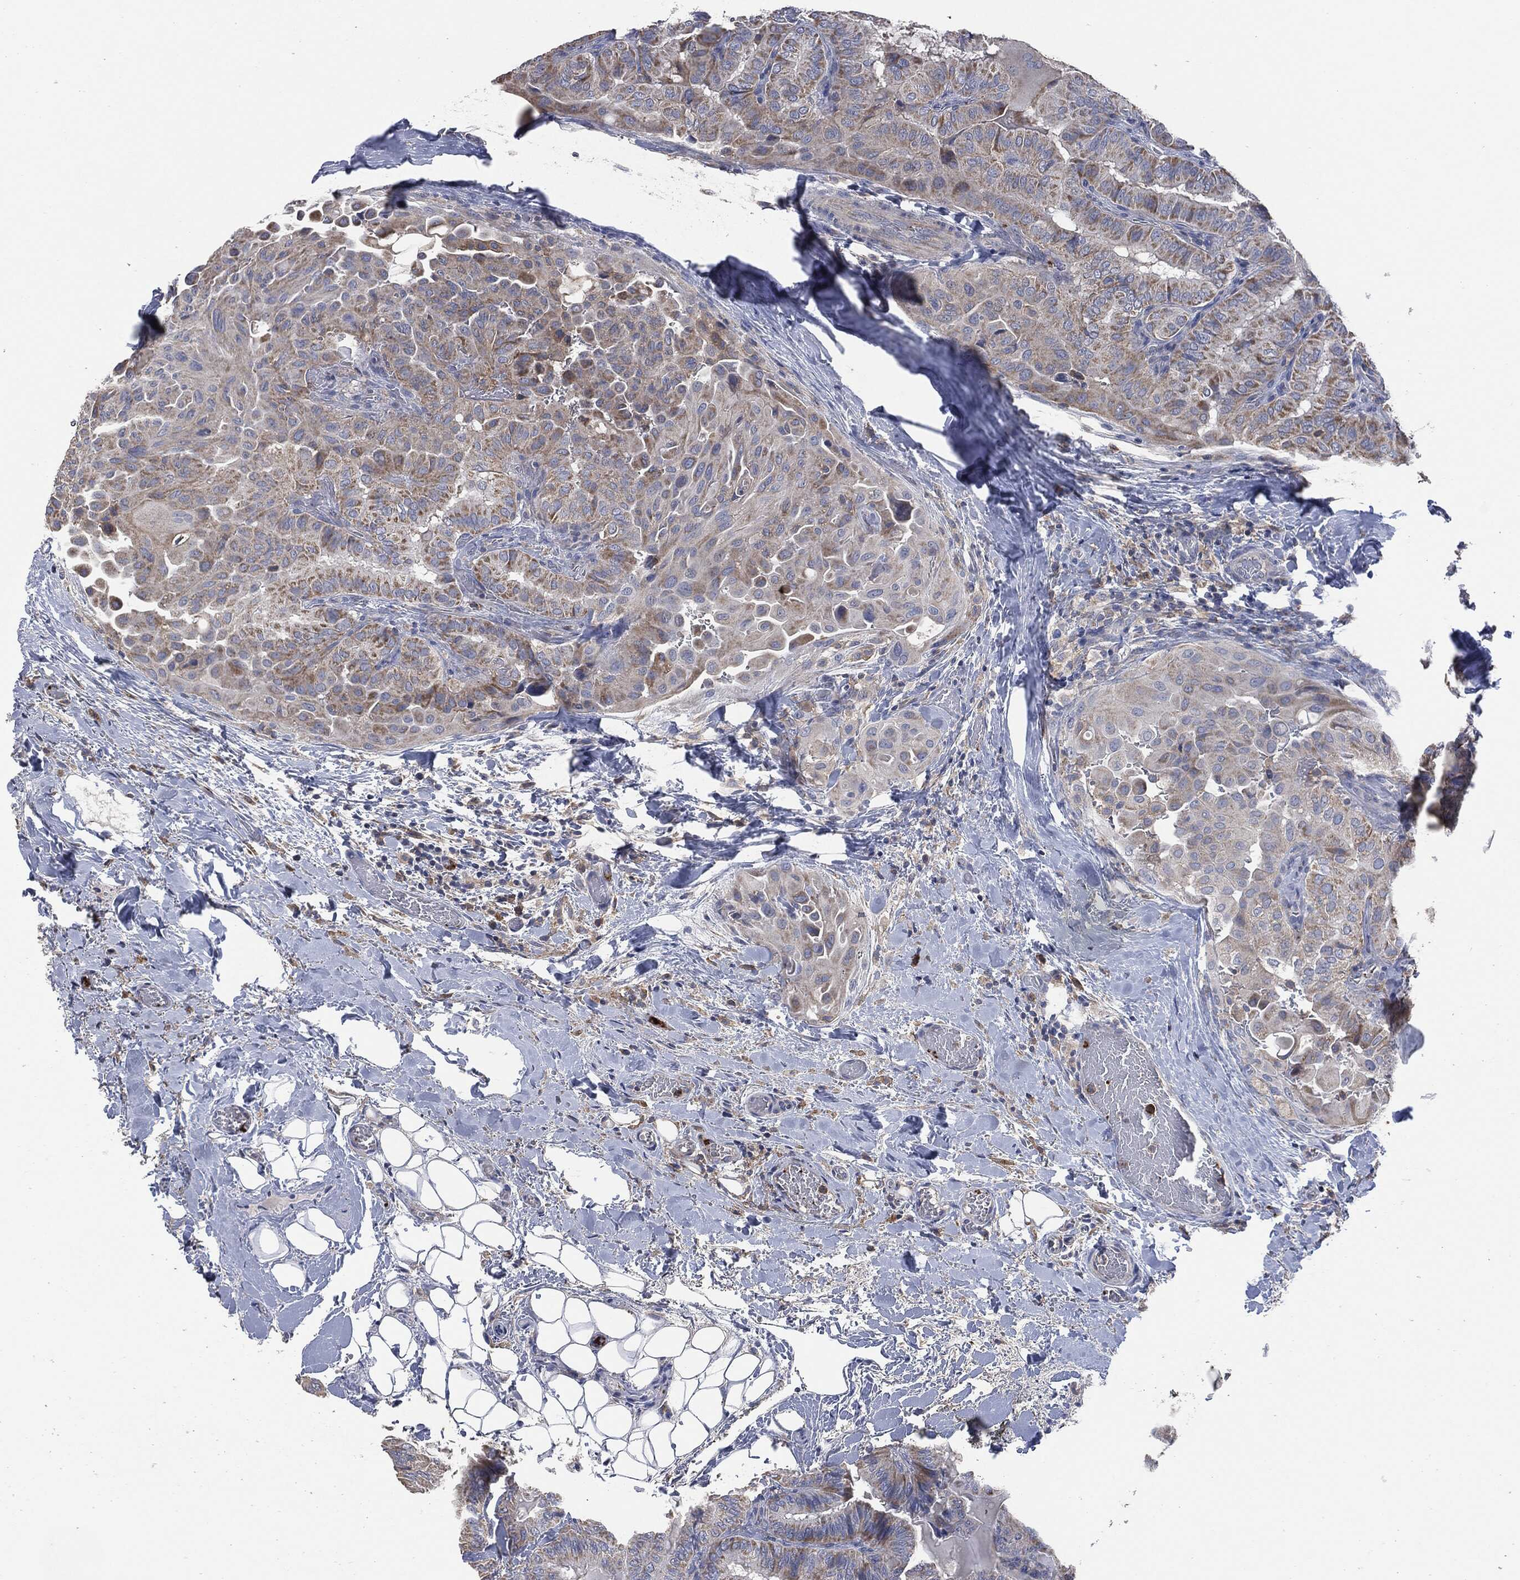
{"staining": {"intensity": "moderate", "quantity": "25%-75%", "location": "cytoplasmic/membranous"}, "tissue": "thyroid cancer", "cell_type": "Tumor cells", "image_type": "cancer", "snomed": [{"axis": "morphology", "description": "Papillary adenocarcinoma, NOS"}, {"axis": "topography", "description": "Thyroid gland"}], "caption": "Immunohistochemical staining of thyroid papillary adenocarcinoma demonstrates medium levels of moderate cytoplasmic/membranous staining in about 25%-75% of tumor cells.", "gene": "CD33", "patient": {"sex": "female", "age": 68}}